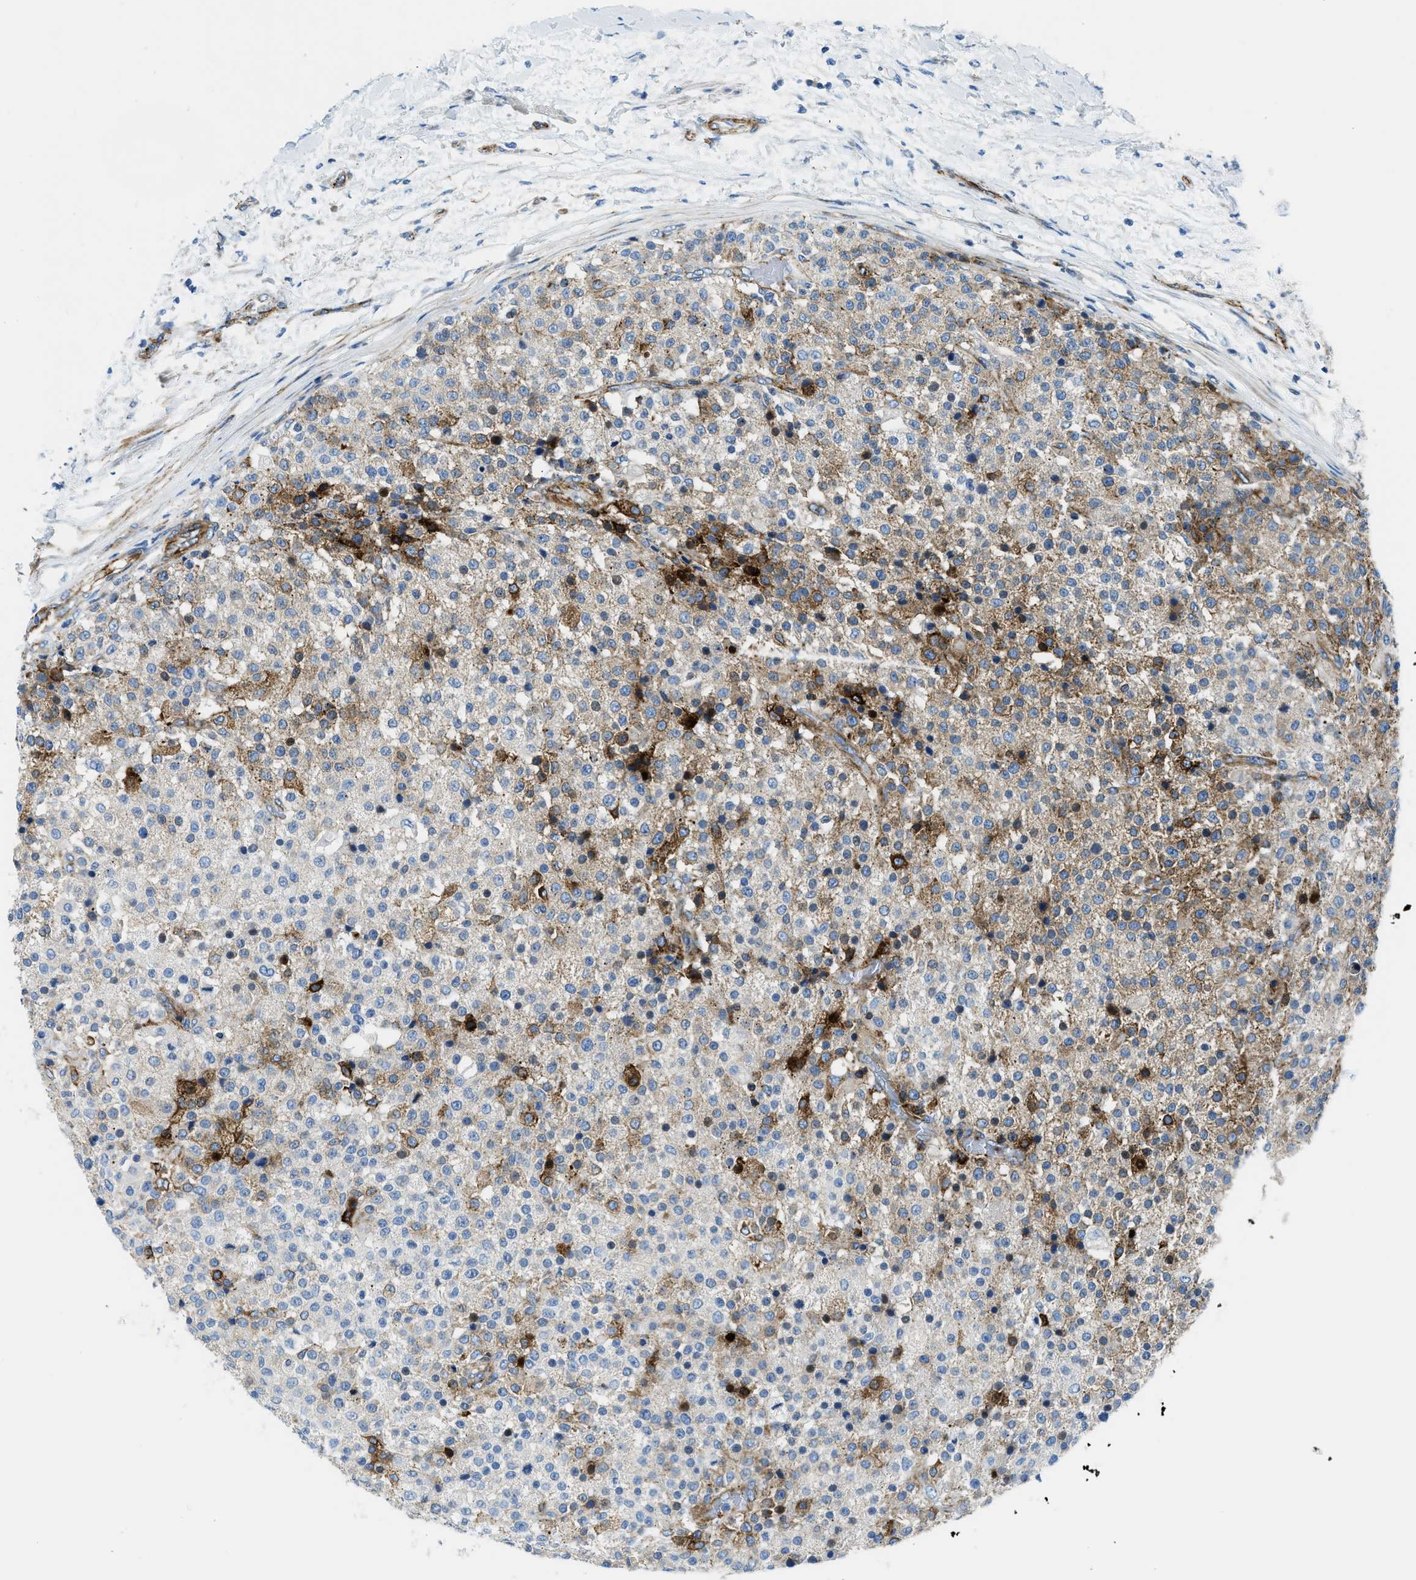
{"staining": {"intensity": "weak", "quantity": "25%-75%", "location": "cytoplasmic/membranous"}, "tissue": "testis cancer", "cell_type": "Tumor cells", "image_type": "cancer", "snomed": [{"axis": "morphology", "description": "Seminoma, NOS"}, {"axis": "topography", "description": "Testis"}], "caption": "Seminoma (testis) tissue demonstrates weak cytoplasmic/membranous expression in about 25%-75% of tumor cells, visualized by immunohistochemistry.", "gene": "CUTA", "patient": {"sex": "male", "age": 59}}